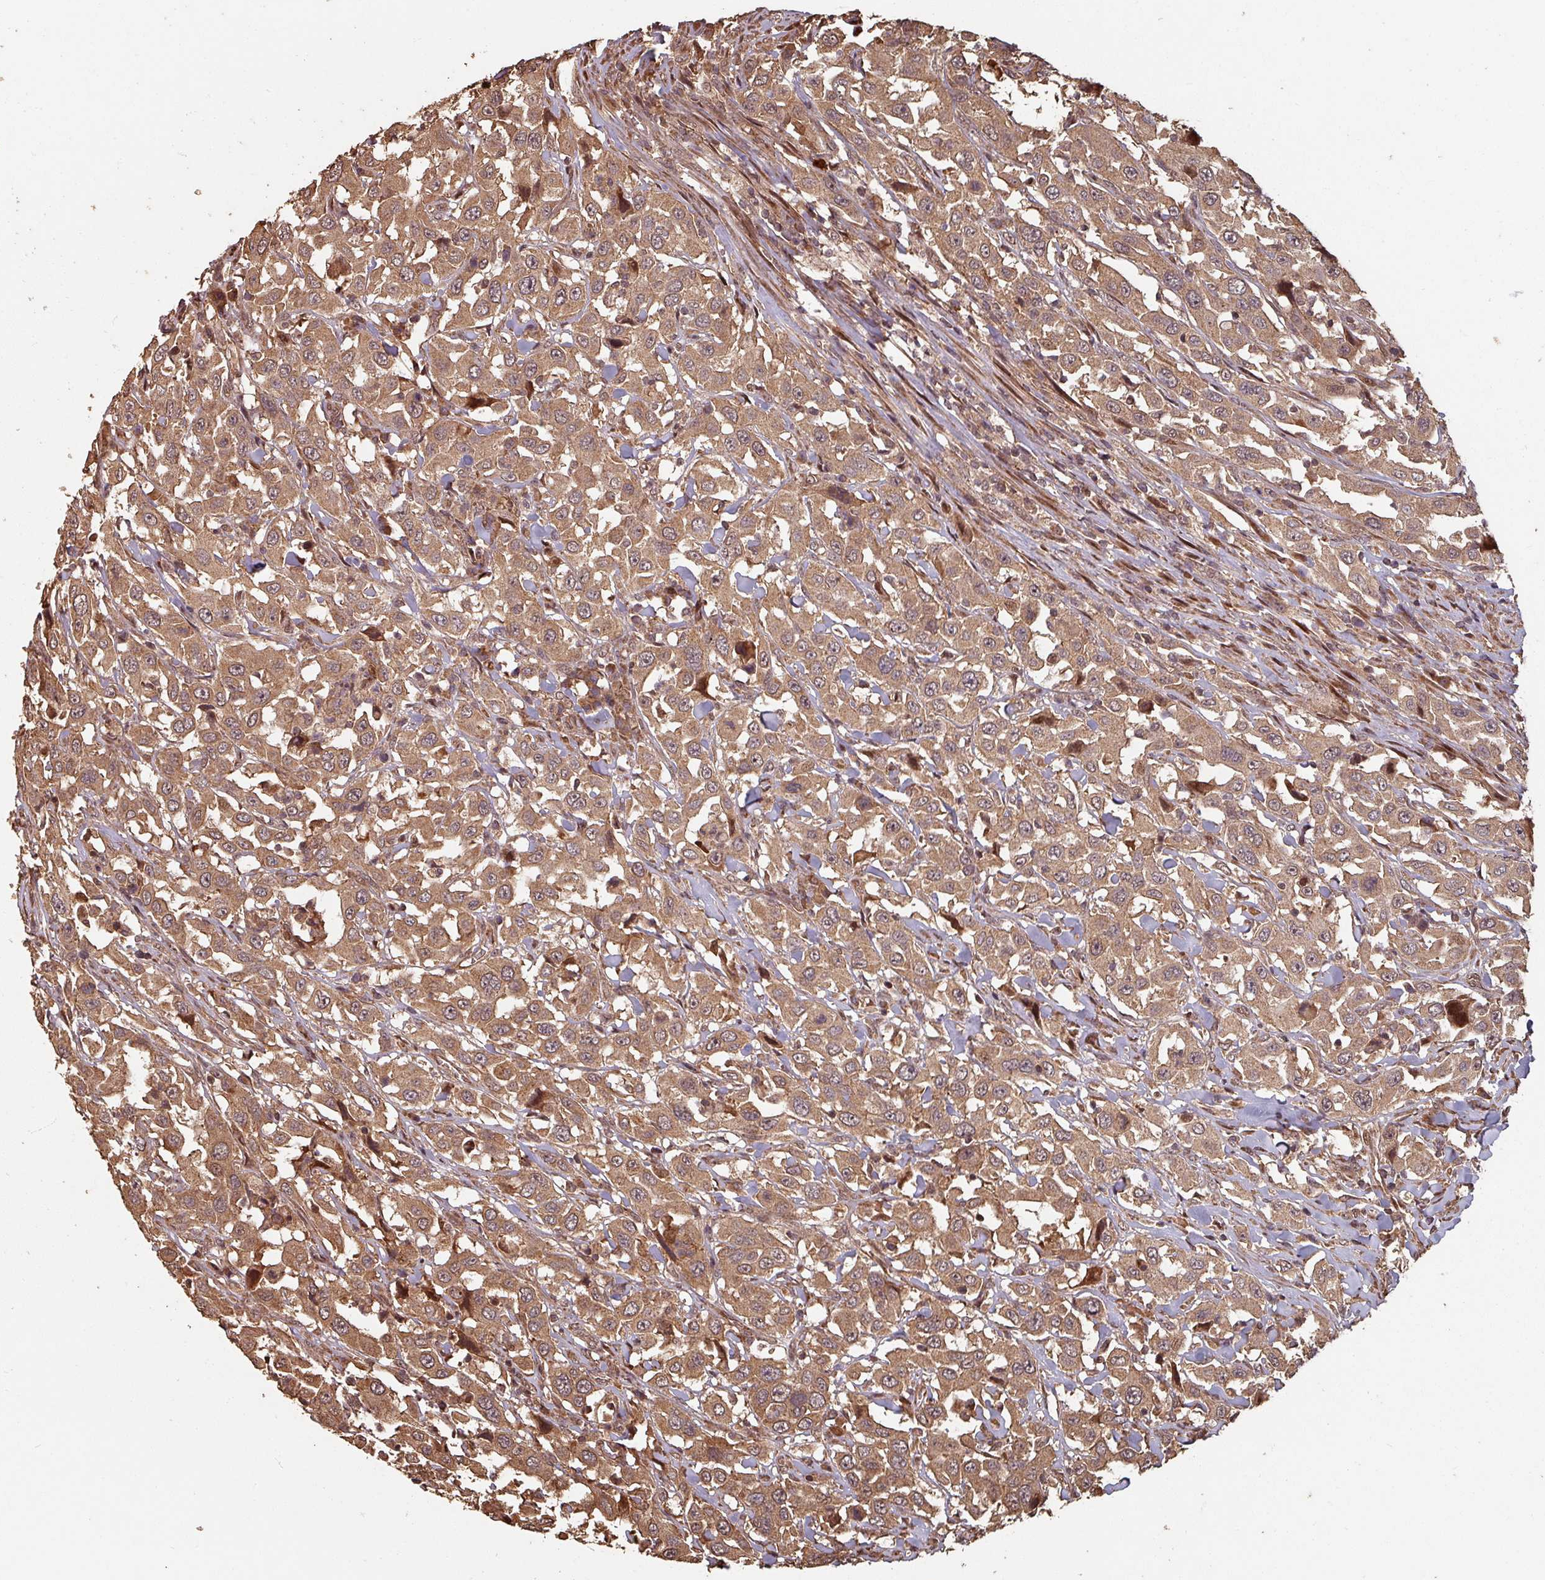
{"staining": {"intensity": "moderate", "quantity": ">75%", "location": "cytoplasmic/membranous,nuclear"}, "tissue": "urothelial cancer", "cell_type": "Tumor cells", "image_type": "cancer", "snomed": [{"axis": "morphology", "description": "Urothelial carcinoma, High grade"}, {"axis": "topography", "description": "Urinary bladder"}], "caption": "Immunohistochemistry (IHC) staining of urothelial carcinoma (high-grade), which displays medium levels of moderate cytoplasmic/membranous and nuclear expression in approximately >75% of tumor cells indicating moderate cytoplasmic/membranous and nuclear protein staining. The staining was performed using DAB (brown) for protein detection and nuclei were counterstained in hematoxylin (blue).", "gene": "EID1", "patient": {"sex": "male", "age": 61}}